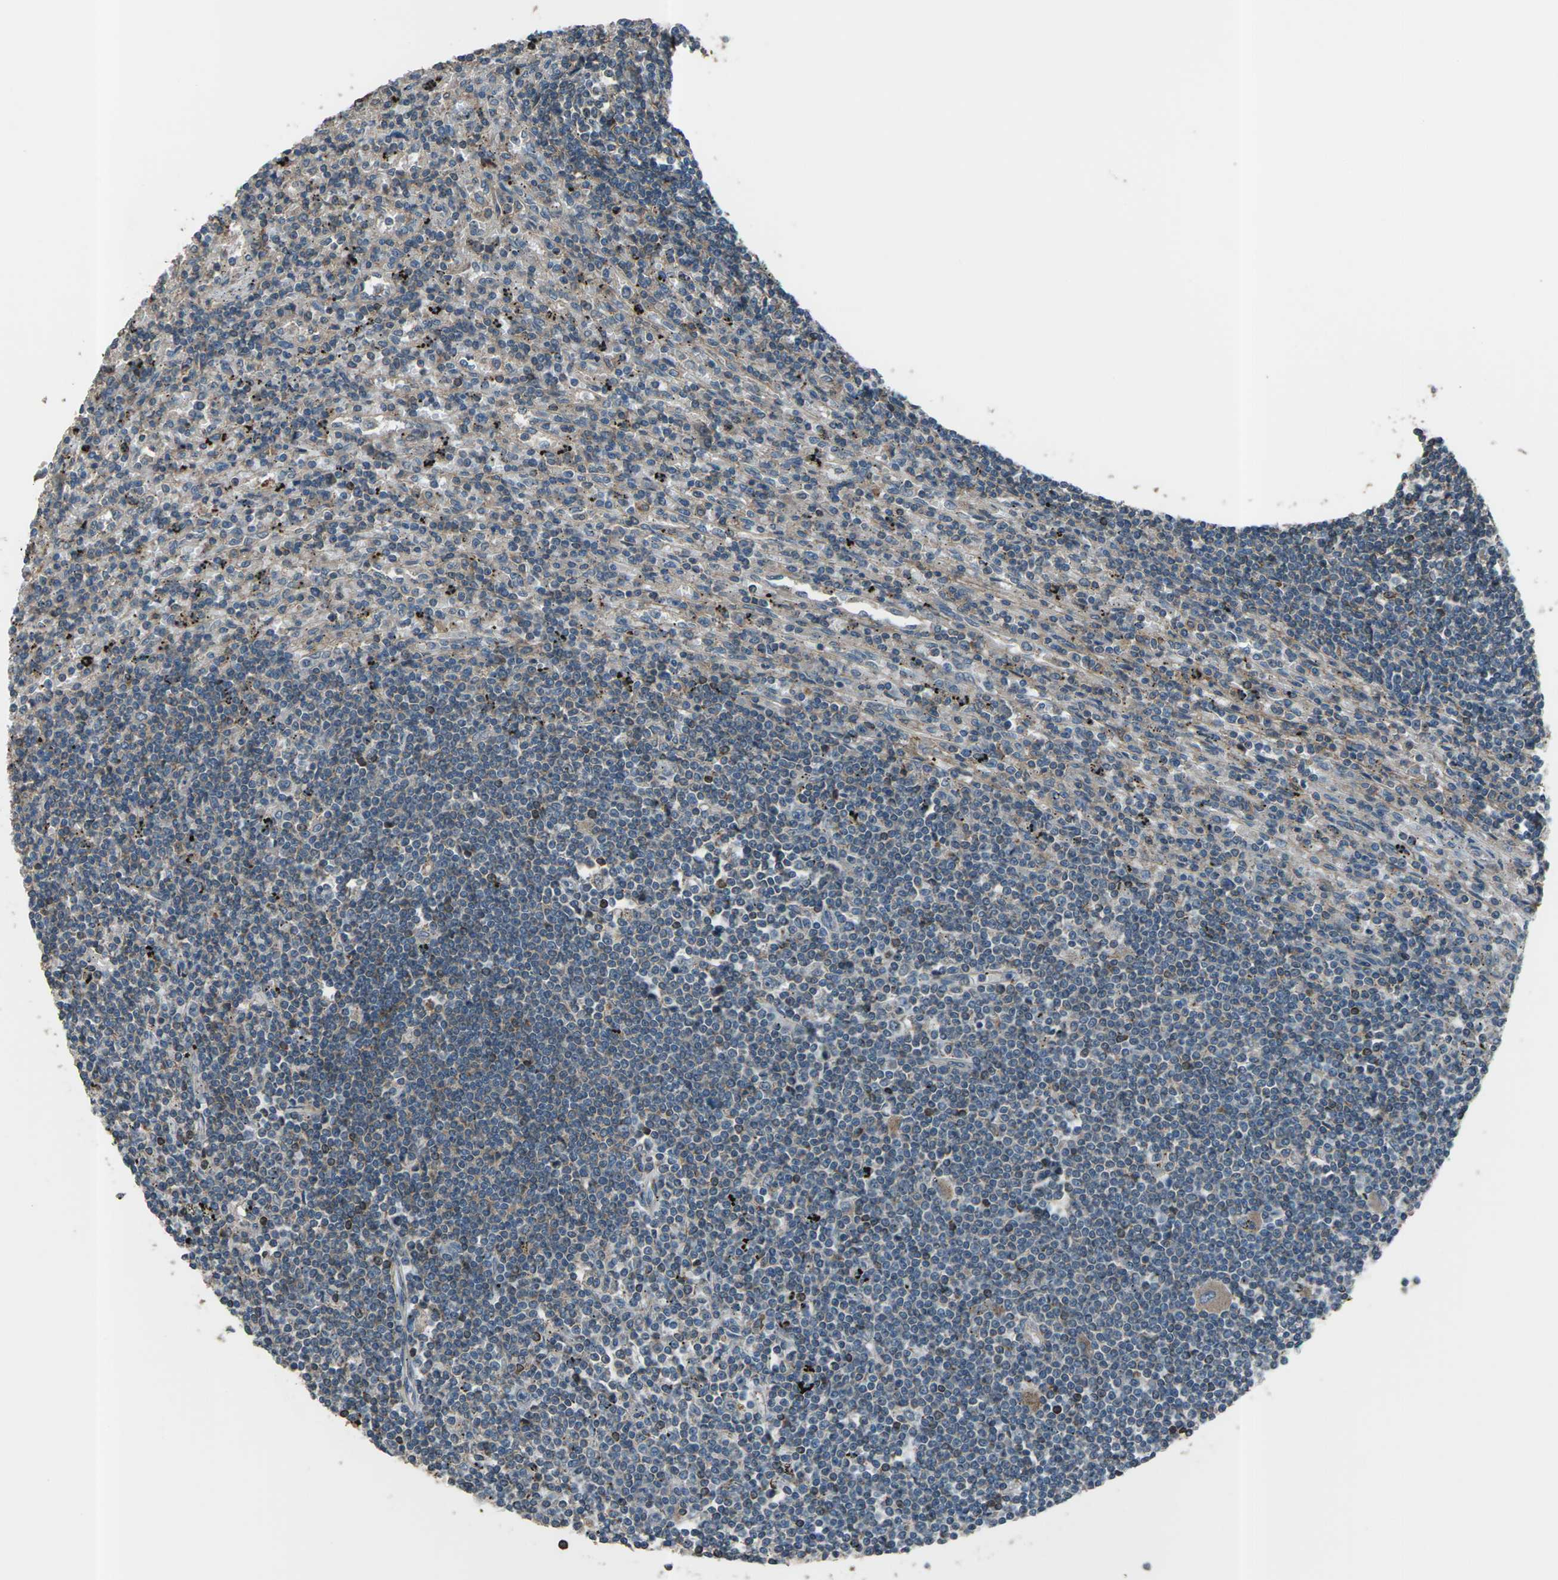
{"staining": {"intensity": "weak", "quantity": "25%-75%", "location": "cytoplasmic/membranous"}, "tissue": "lymphoma", "cell_type": "Tumor cells", "image_type": "cancer", "snomed": [{"axis": "morphology", "description": "Malignant lymphoma, non-Hodgkin's type, Low grade"}, {"axis": "topography", "description": "Spleen"}], "caption": "Immunohistochemical staining of lymphoma shows low levels of weak cytoplasmic/membranous protein positivity in about 25%-75% of tumor cells.", "gene": "CMTM4", "patient": {"sex": "male", "age": 76}}